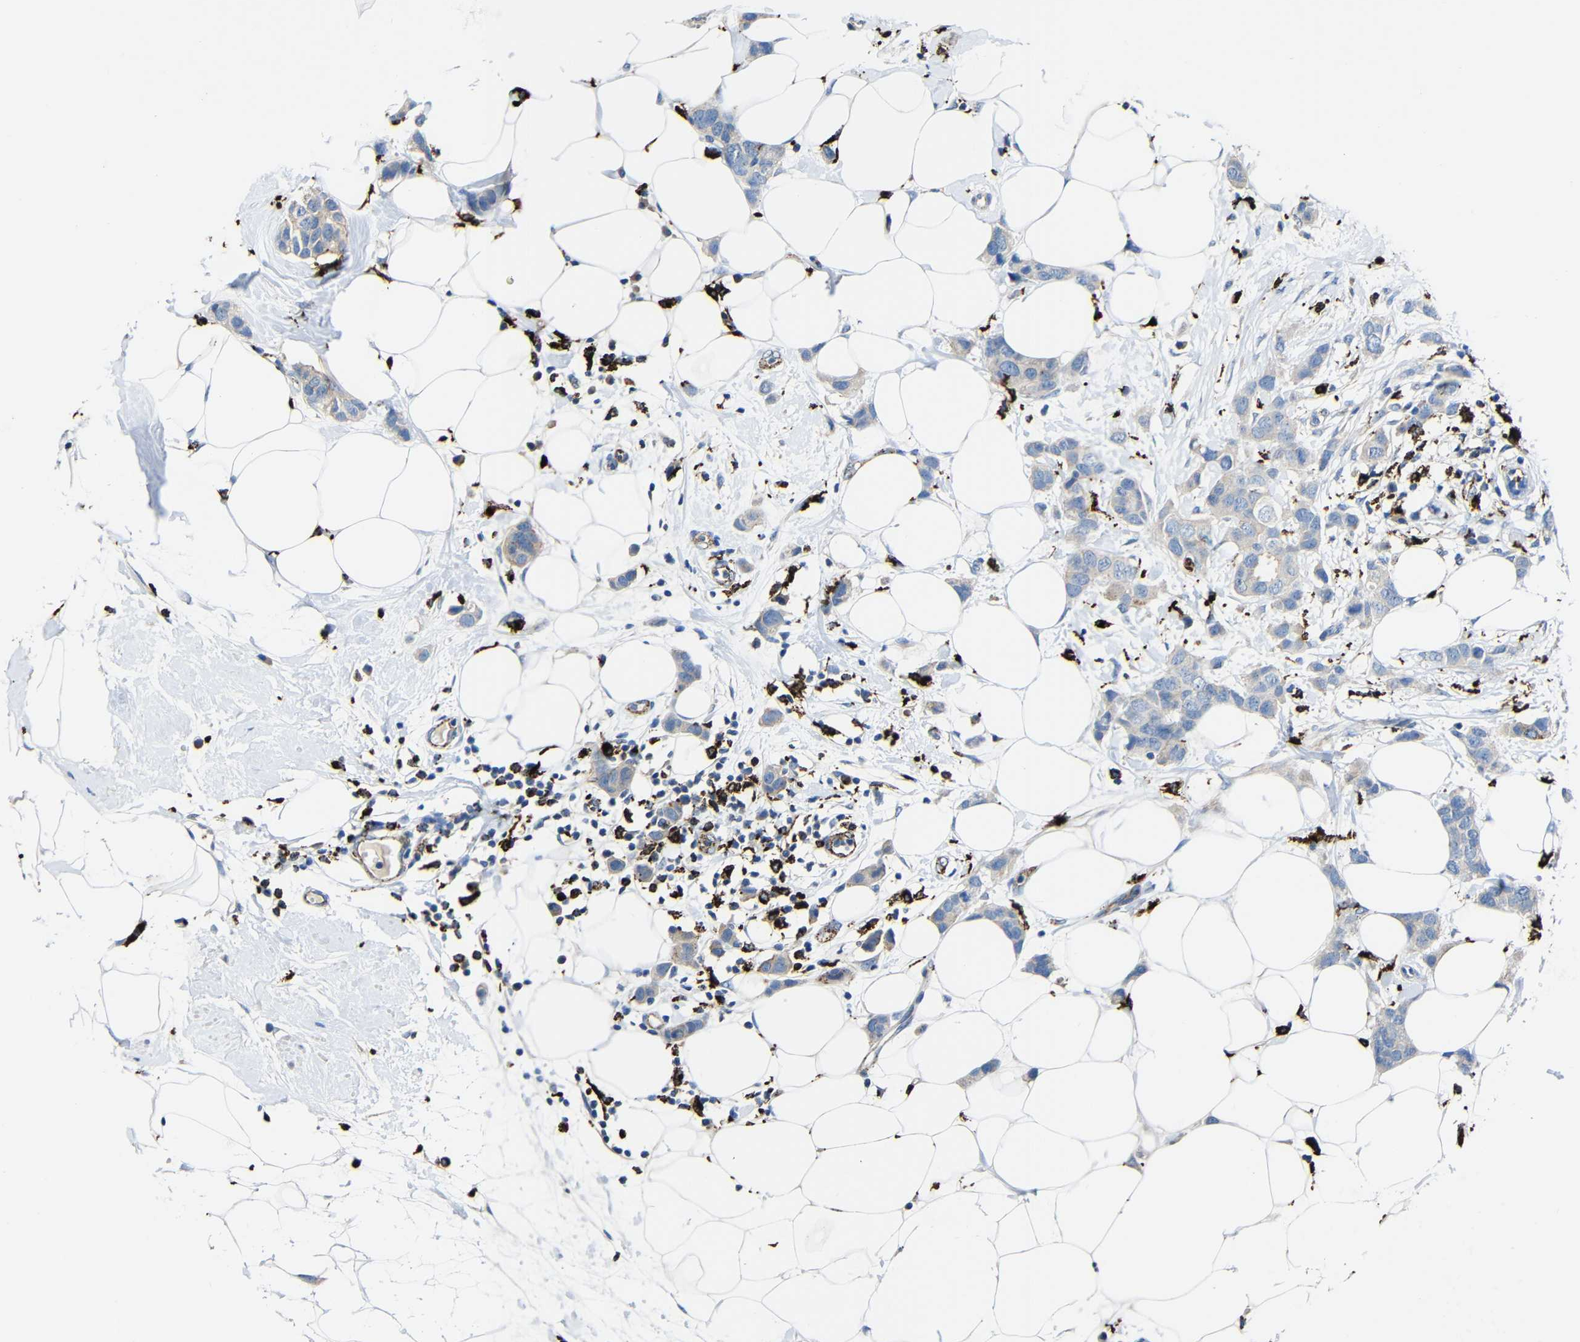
{"staining": {"intensity": "weak", "quantity": "25%-75%", "location": "cytoplasmic/membranous"}, "tissue": "breast cancer", "cell_type": "Tumor cells", "image_type": "cancer", "snomed": [{"axis": "morphology", "description": "Normal tissue, NOS"}, {"axis": "morphology", "description": "Duct carcinoma"}, {"axis": "topography", "description": "Breast"}], "caption": "The immunohistochemical stain highlights weak cytoplasmic/membranous positivity in tumor cells of breast cancer (invasive ductal carcinoma) tissue. Nuclei are stained in blue.", "gene": "HLA-DMA", "patient": {"sex": "female", "age": 50}}